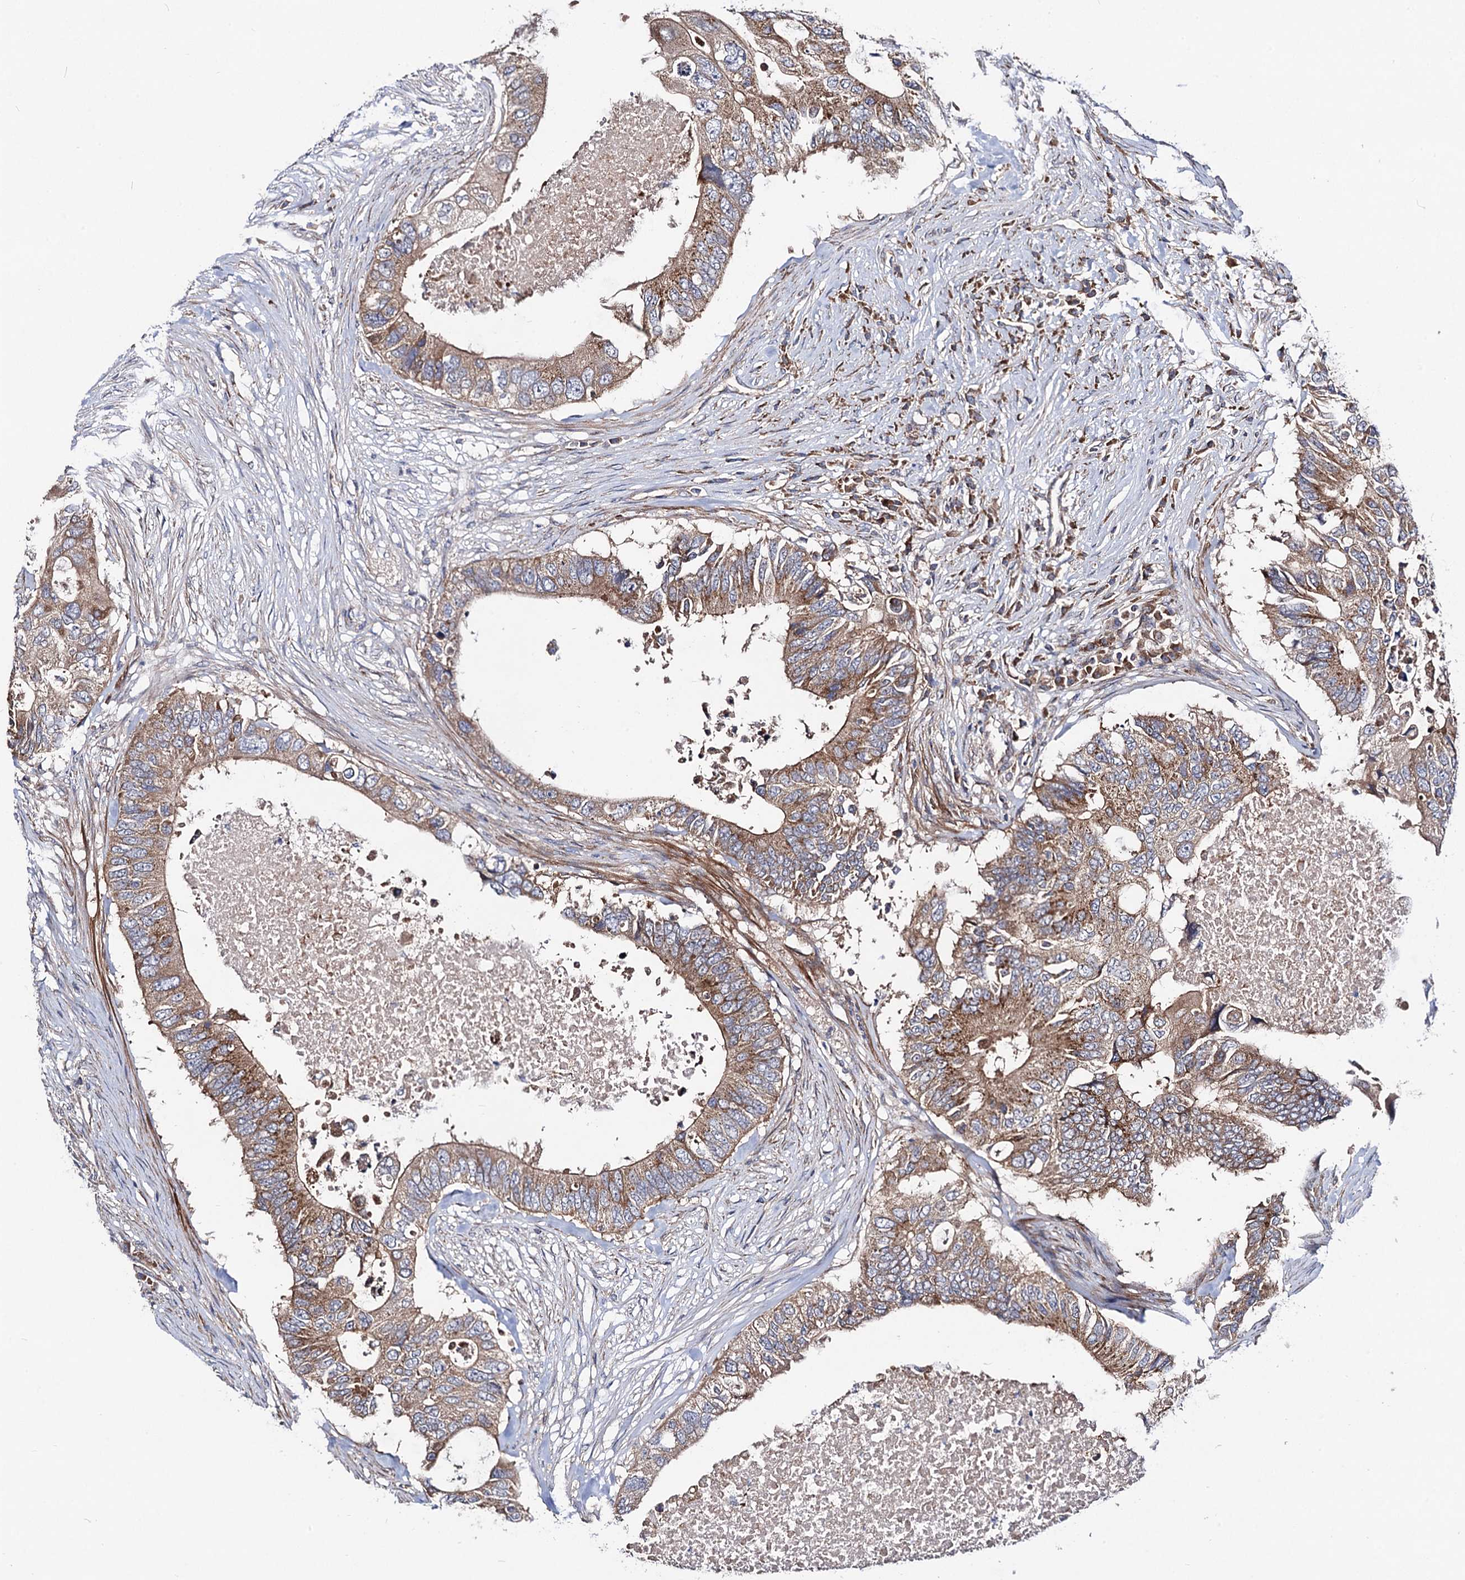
{"staining": {"intensity": "moderate", "quantity": ">75%", "location": "cytoplasmic/membranous"}, "tissue": "colorectal cancer", "cell_type": "Tumor cells", "image_type": "cancer", "snomed": [{"axis": "morphology", "description": "Adenocarcinoma, NOS"}, {"axis": "topography", "description": "Colon"}], "caption": "IHC photomicrograph of adenocarcinoma (colorectal) stained for a protein (brown), which exhibits medium levels of moderate cytoplasmic/membranous expression in about >75% of tumor cells.", "gene": "DYDC1", "patient": {"sex": "male", "age": 71}}